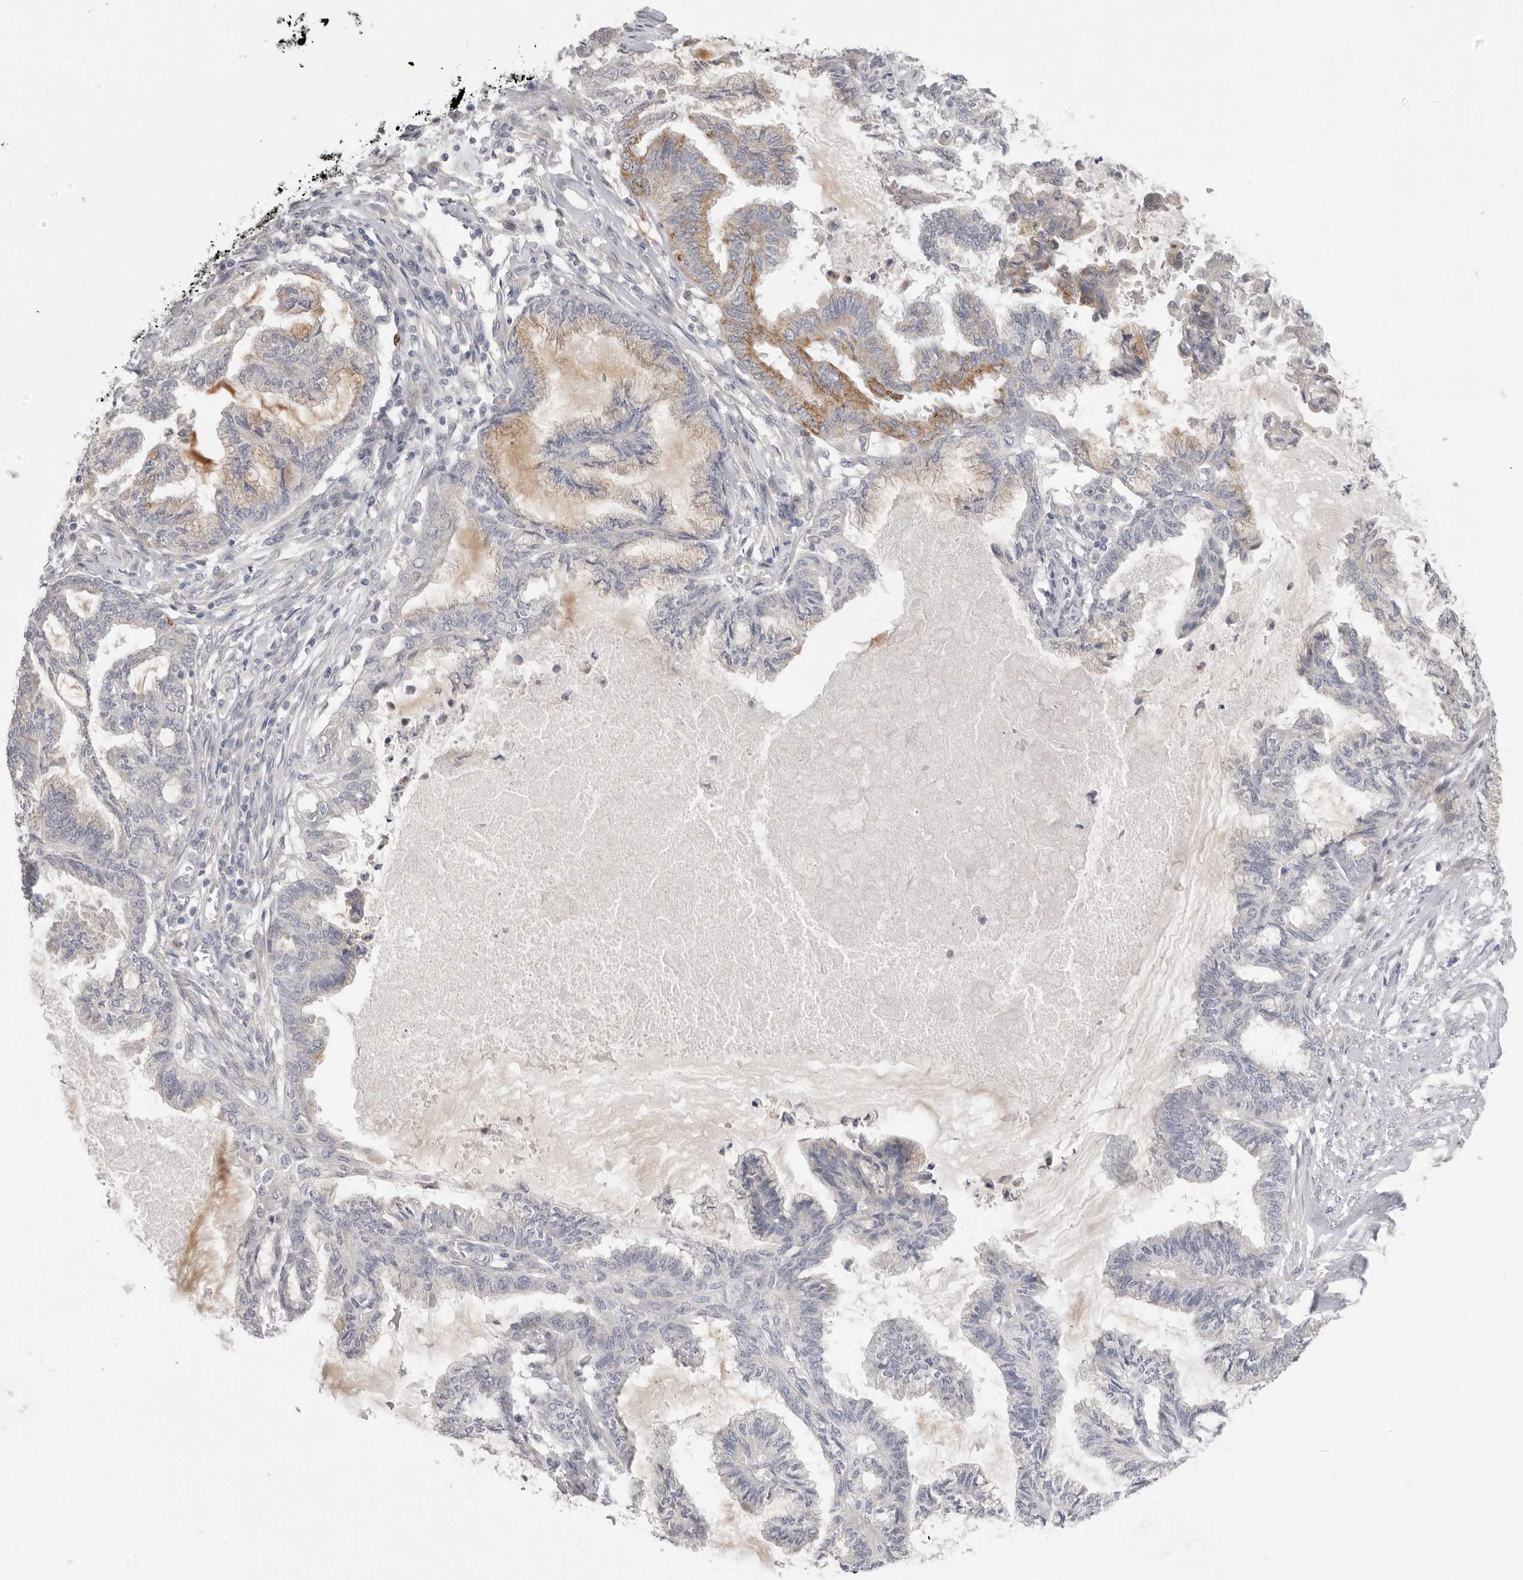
{"staining": {"intensity": "moderate", "quantity": "25%-75%", "location": "cytoplasmic/membranous"}, "tissue": "endometrial cancer", "cell_type": "Tumor cells", "image_type": "cancer", "snomed": [{"axis": "morphology", "description": "Adenocarcinoma, NOS"}, {"axis": "topography", "description": "Endometrium"}], "caption": "This is a micrograph of immunohistochemistry staining of adenocarcinoma (endometrial), which shows moderate staining in the cytoplasmic/membranous of tumor cells.", "gene": "XIRP1", "patient": {"sex": "female", "age": 86}}